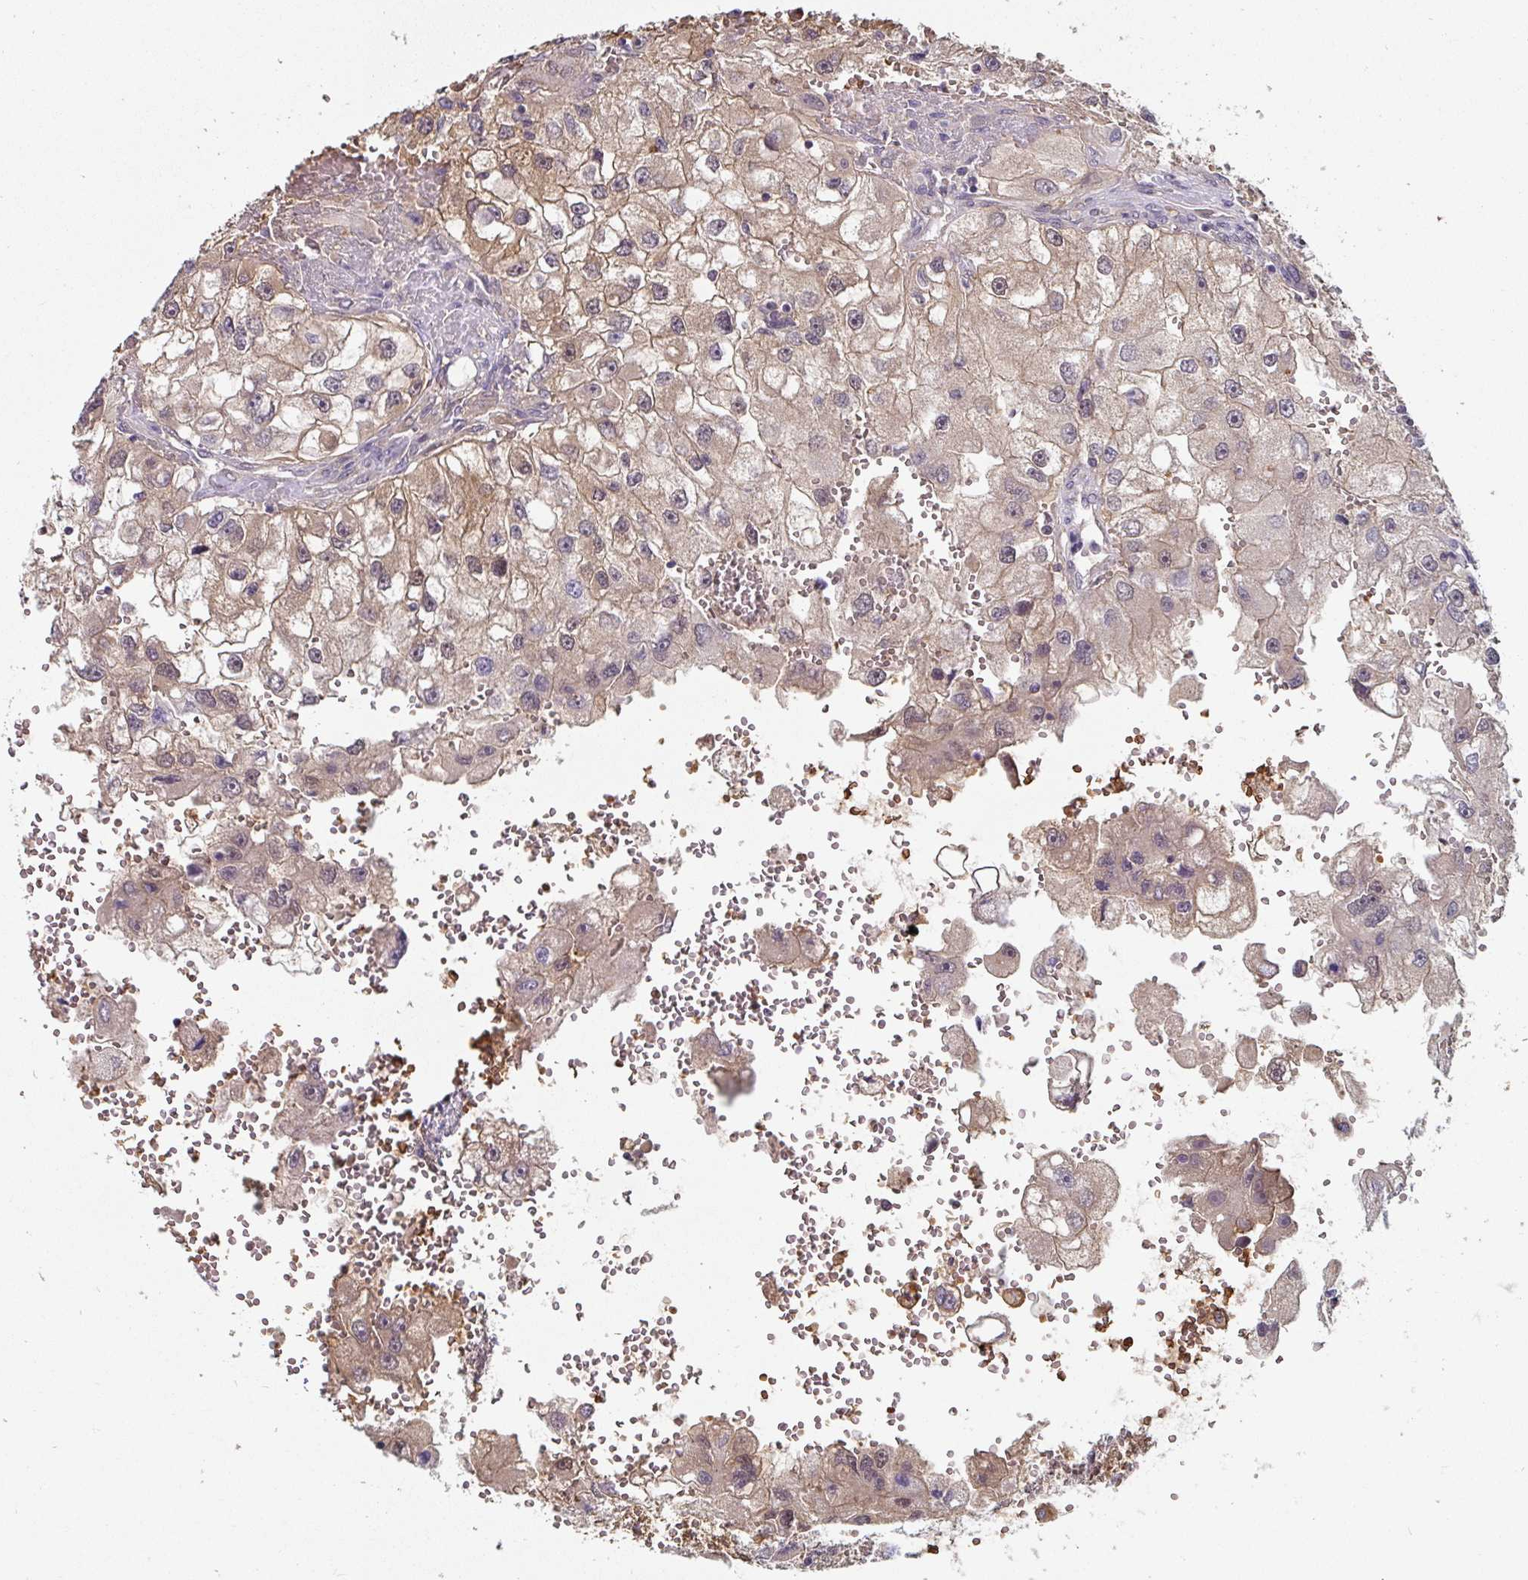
{"staining": {"intensity": "moderate", "quantity": "<25%", "location": "cytoplasmic/membranous"}, "tissue": "renal cancer", "cell_type": "Tumor cells", "image_type": "cancer", "snomed": [{"axis": "morphology", "description": "Adenocarcinoma, NOS"}, {"axis": "topography", "description": "Kidney"}], "caption": "This histopathology image shows renal cancer stained with immunohistochemistry to label a protein in brown. The cytoplasmic/membranous of tumor cells show moderate positivity for the protein. Nuclei are counter-stained blue.", "gene": "ST13", "patient": {"sex": "male", "age": 63}}